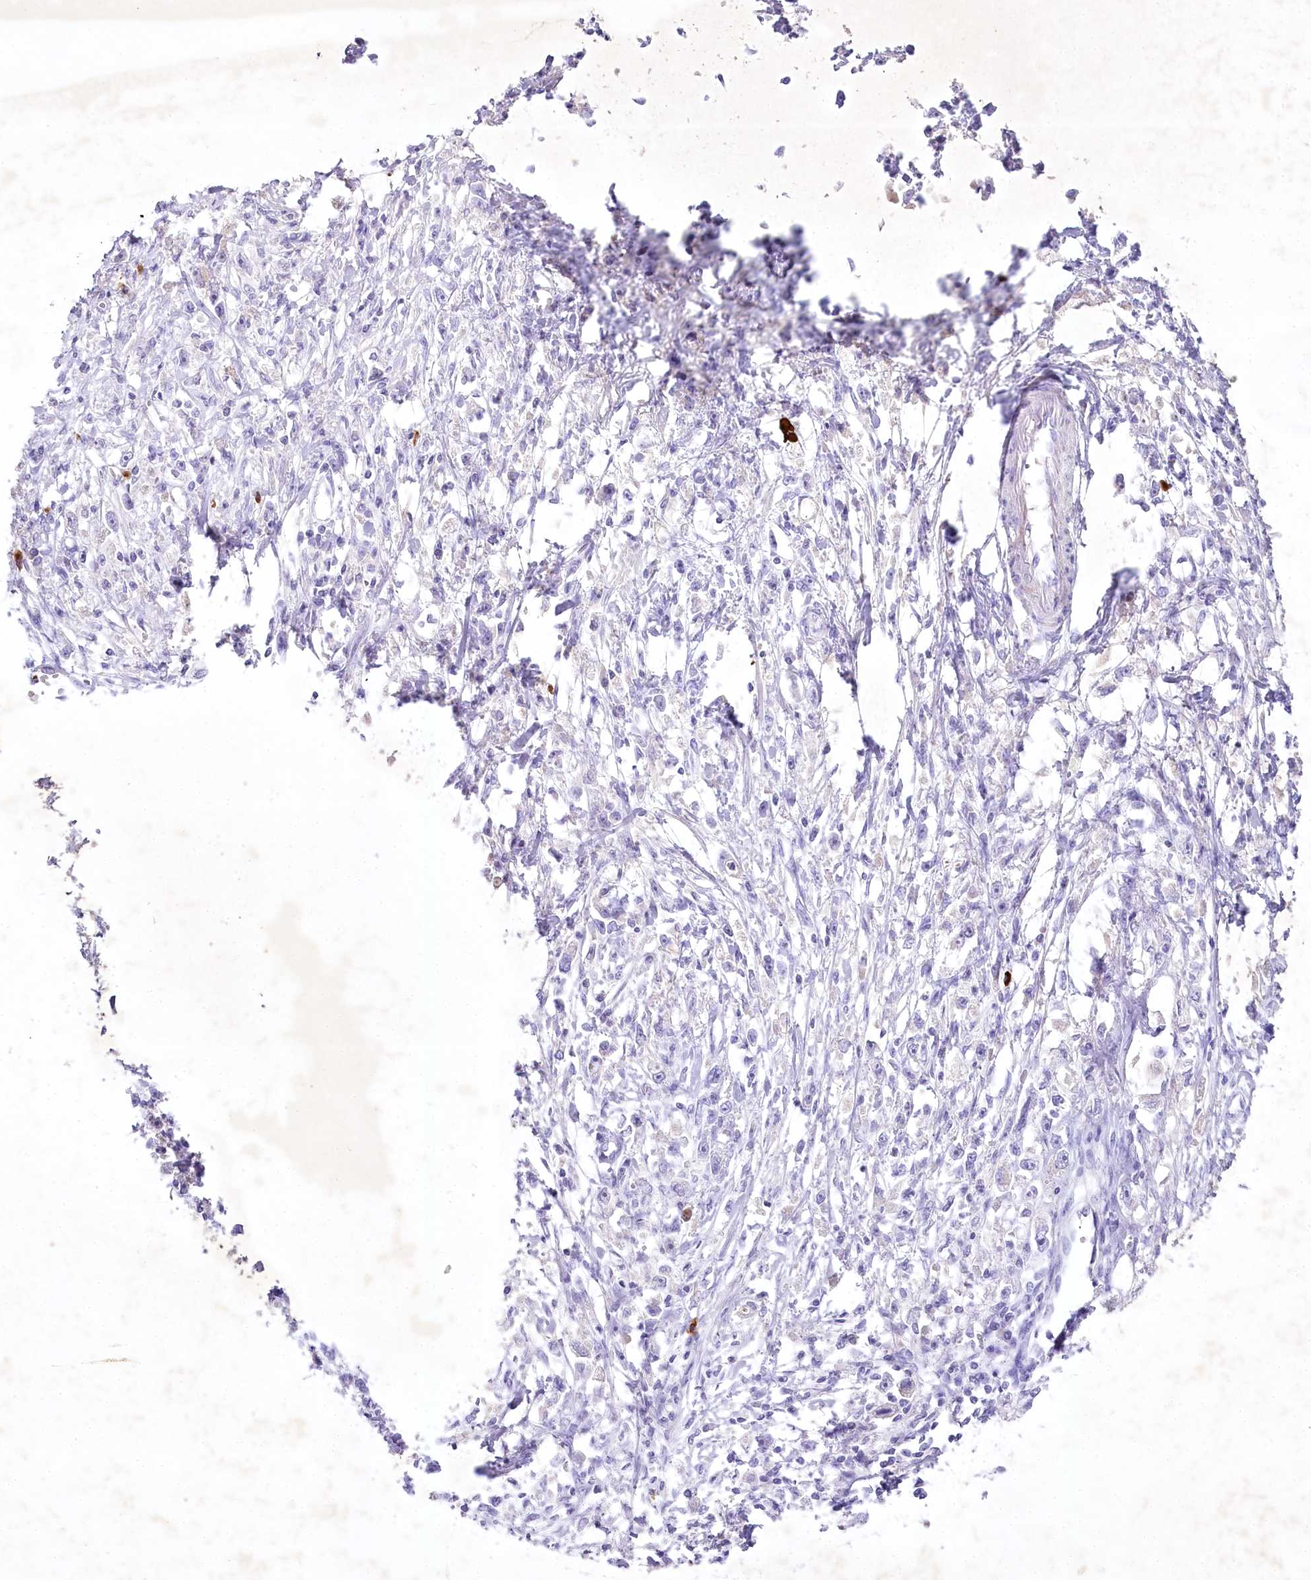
{"staining": {"intensity": "negative", "quantity": "none", "location": "none"}, "tissue": "stomach cancer", "cell_type": "Tumor cells", "image_type": "cancer", "snomed": [{"axis": "morphology", "description": "Adenocarcinoma, NOS"}, {"axis": "topography", "description": "Stomach"}], "caption": "Immunohistochemistry (IHC) photomicrograph of neoplastic tissue: stomach cancer stained with DAB shows no significant protein staining in tumor cells.", "gene": "MYOZ1", "patient": {"sex": "female", "age": 59}}